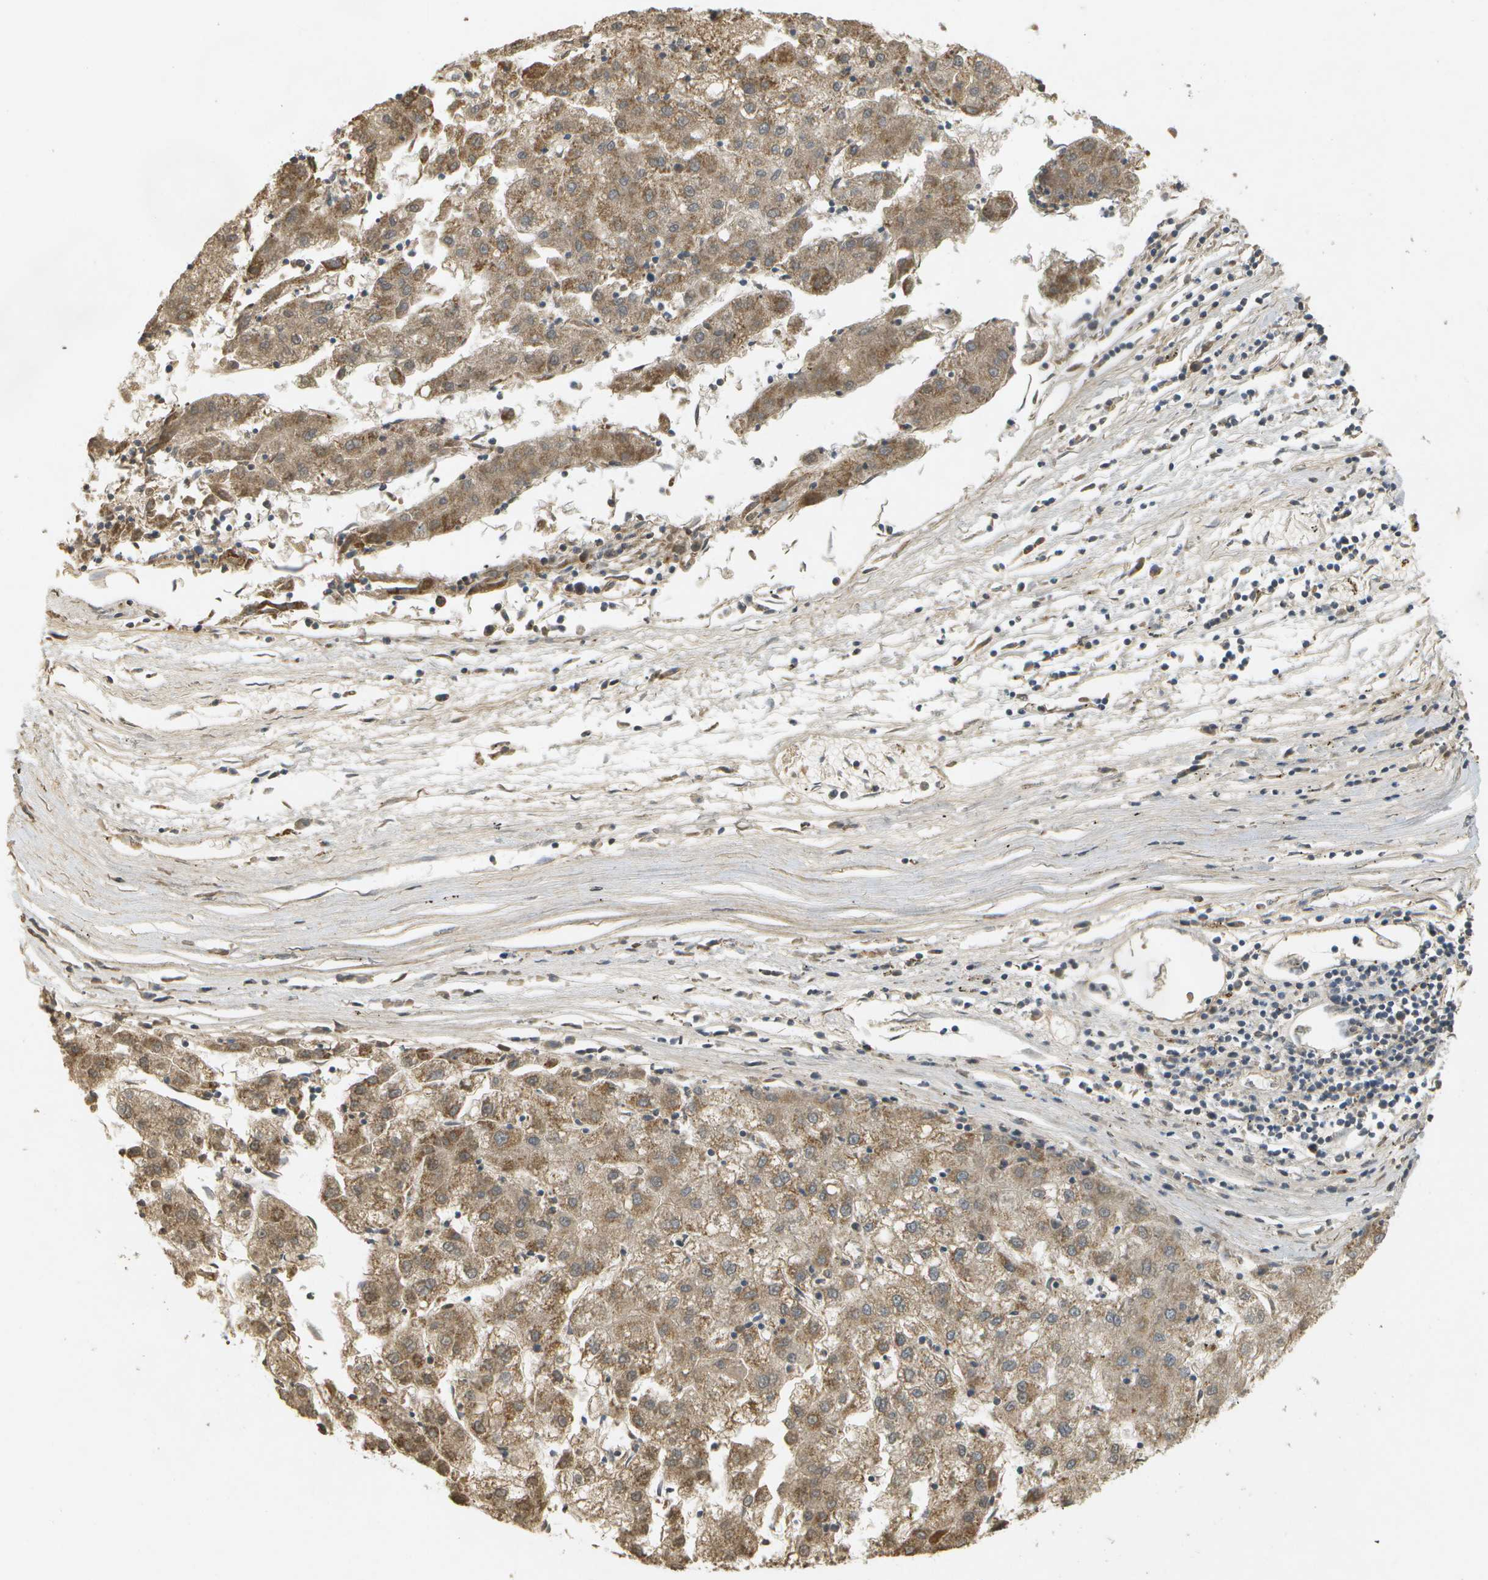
{"staining": {"intensity": "moderate", "quantity": ">75%", "location": "cytoplasmic/membranous"}, "tissue": "liver cancer", "cell_type": "Tumor cells", "image_type": "cancer", "snomed": [{"axis": "morphology", "description": "Carcinoma, Hepatocellular, NOS"}, {"axis": "topography", "description": "Liver"}], "caption": "This histopathology image exhibits IHC staining of human hepatocellular carcinoma (liver), with medium moderate cytoplasmic/membranous staining in approximately >75% of tumor cells.", "gene": "RAB21", "patient": {"sex": "male", "age": 72}}